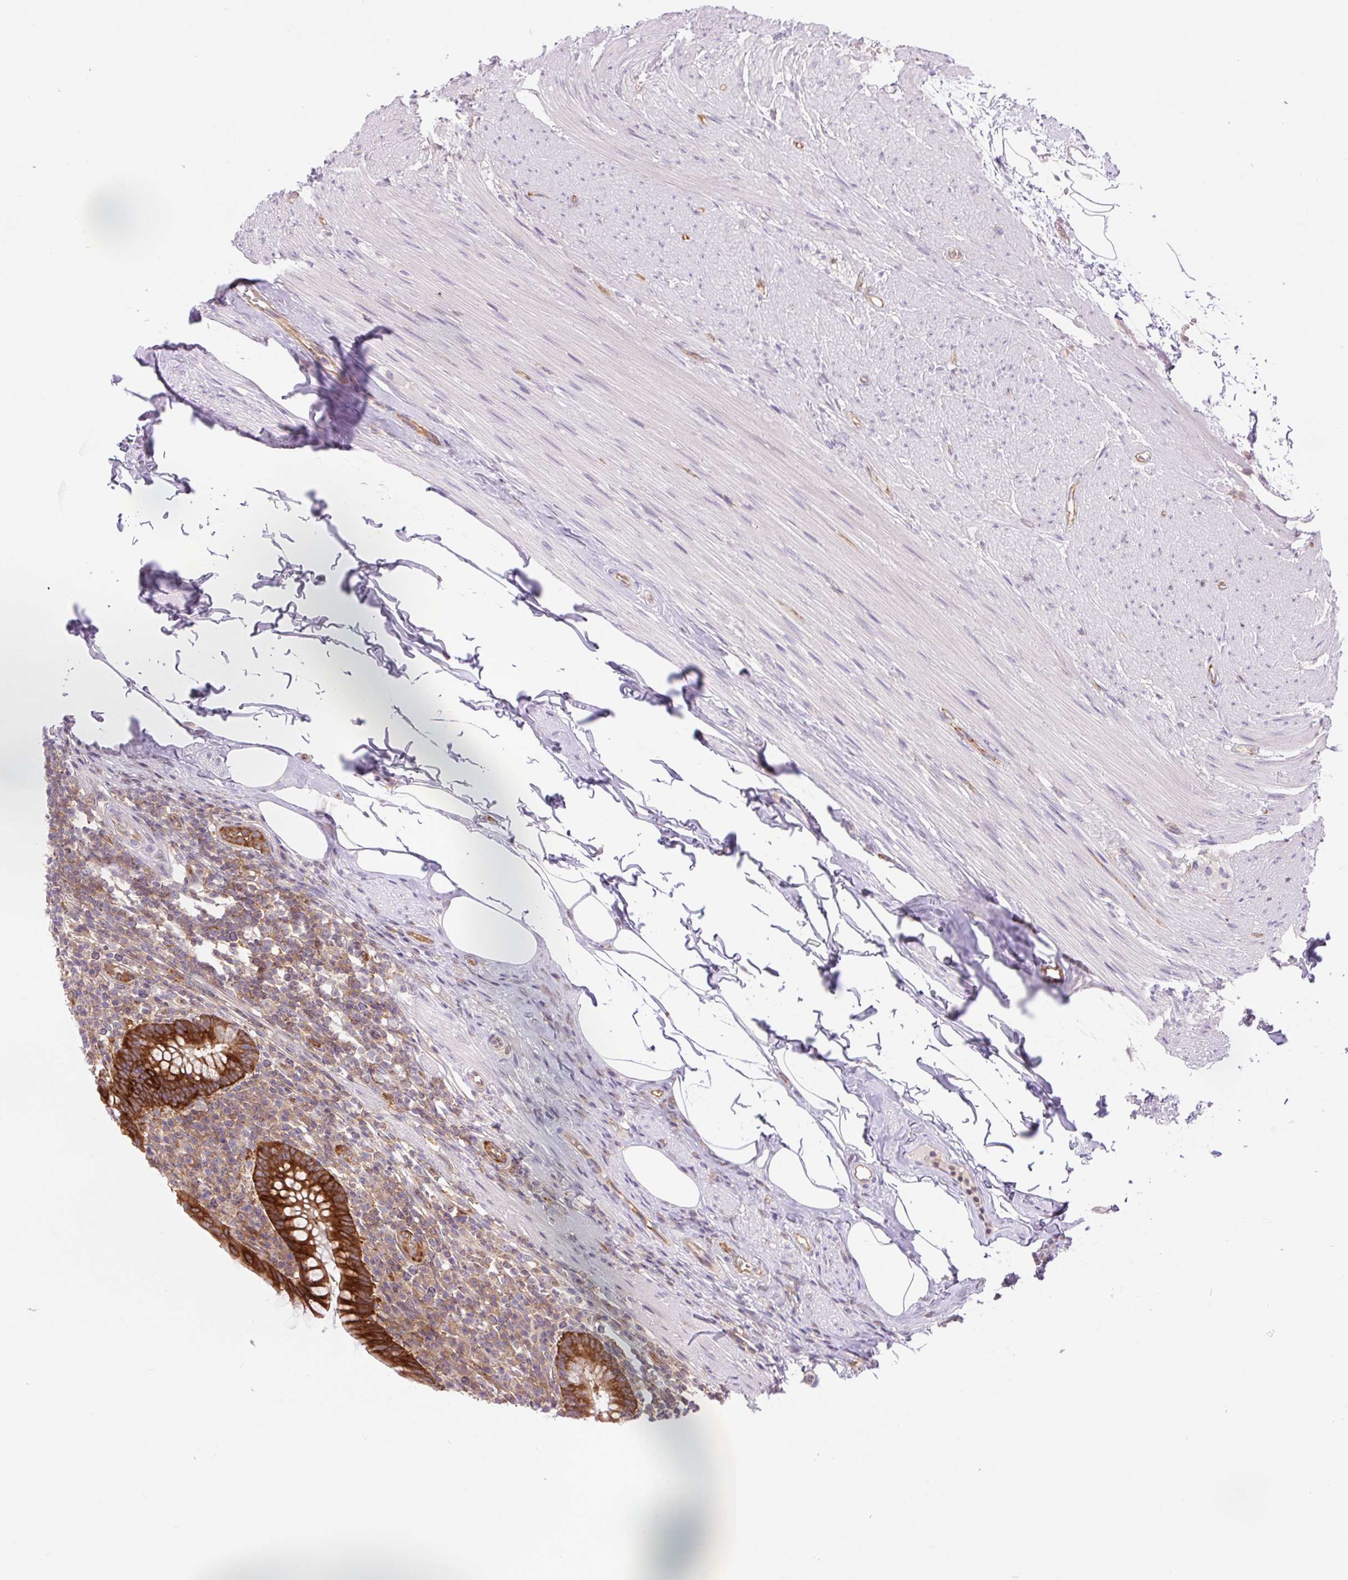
{"staining": {"intensity": "strong", "quantity": ">75%", "location": "cytoplasmic/membranous"}, "tissue": "appendix", "cell_type": "Glandular cells", "image_type": "normal", "snomed": [{"axis": "morphology", "description": "Normal tissue, NOS"}, {"axis": "topography", "description": "Appendix"}], "caption": "Immunohistochemical staining of benign human appendix demonstrates >75% levels of strong cytoplasmic/membranous protein staining in about >75% of glandular cells.", "gene": "MINK1", "patient": {"sex": "female", "age": 56}}